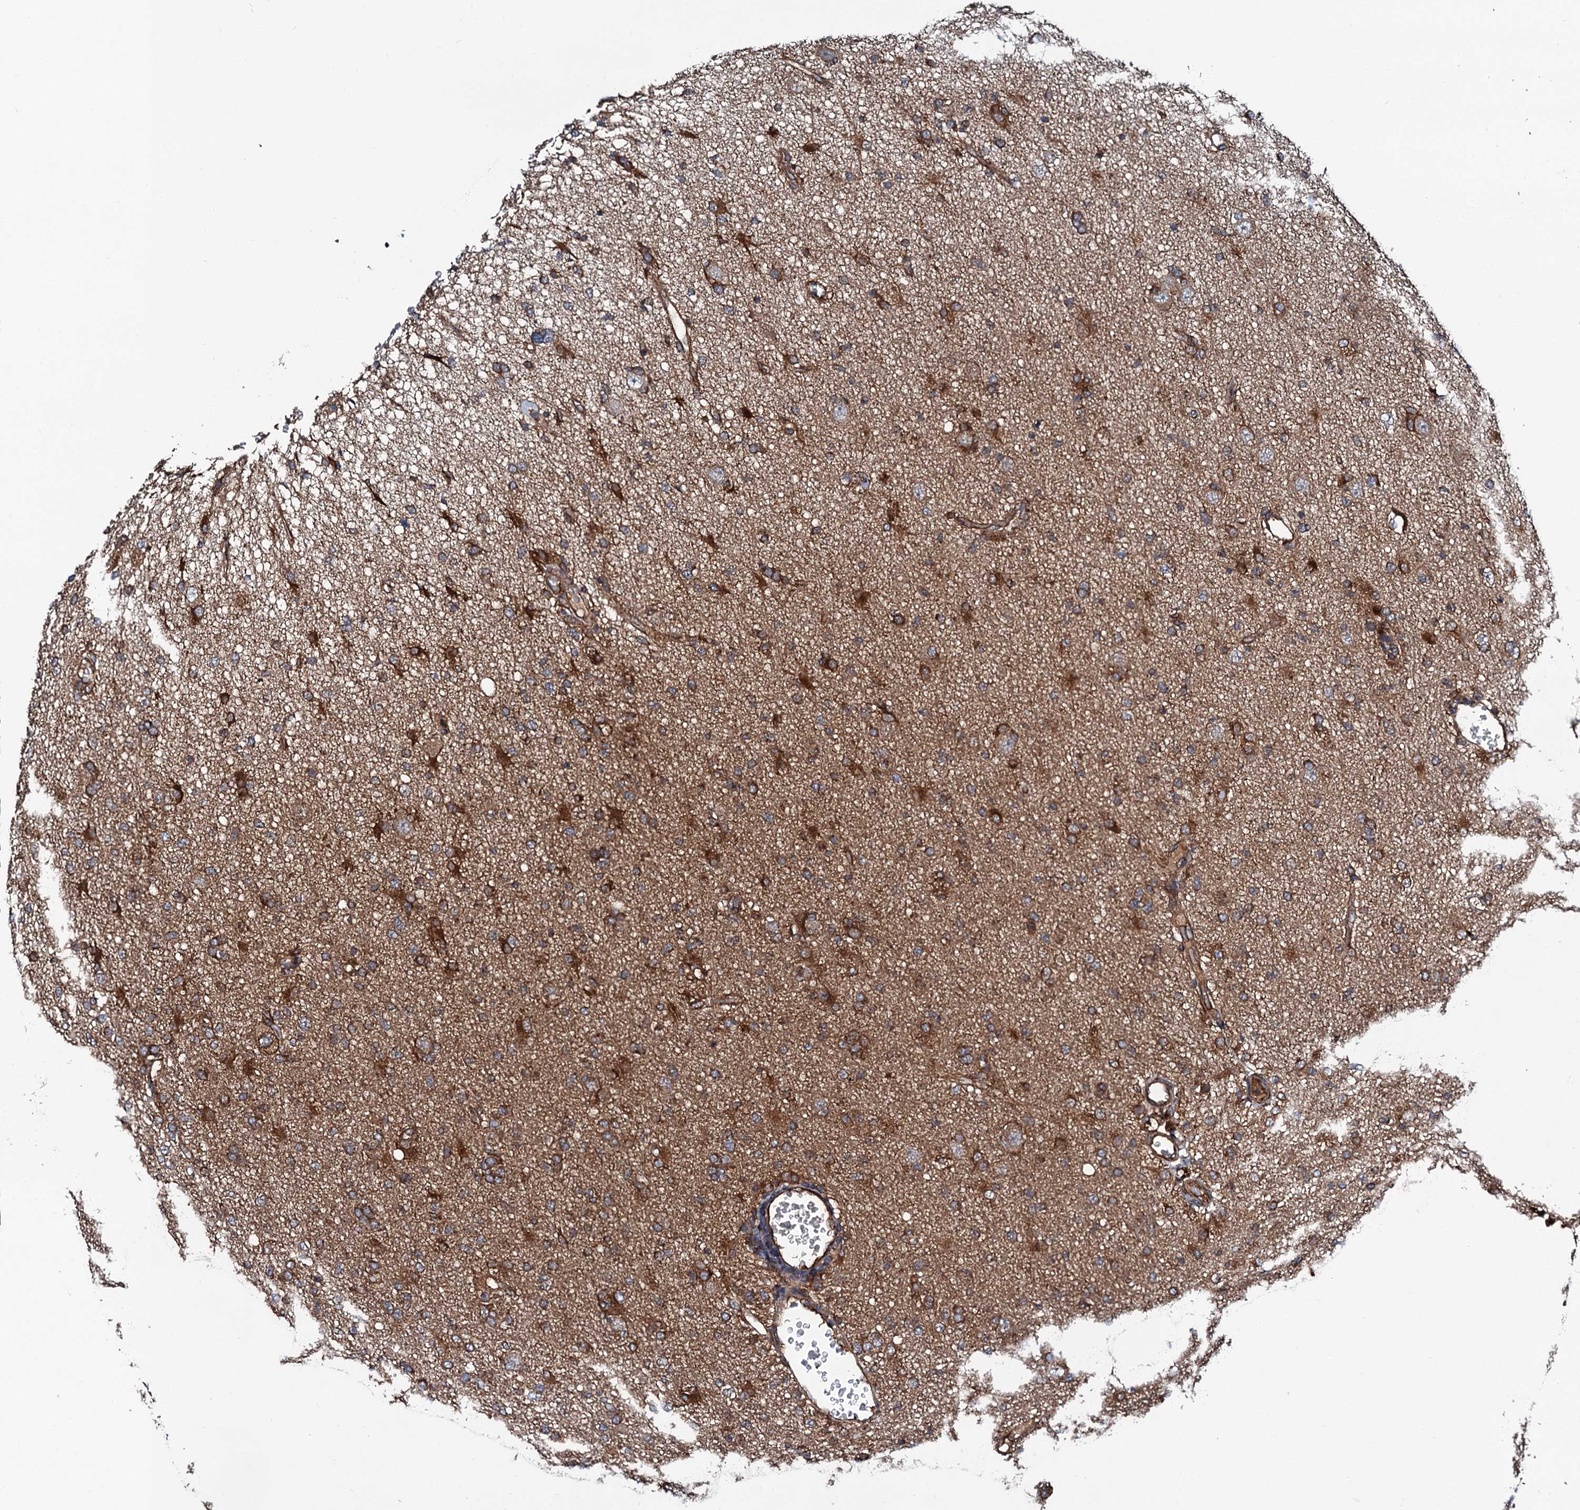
{"staining": {"intensity": "moderate", "quantity": "25%-75%", "location": "cytoplasmic/membranous"}, "tissue": "glioma", "cell_type": "Tumor cells", "image_type": "cancer", "snomed": [{"axis": "morphology", "description": "Glioma, malignant, High grade"}, {"axis": "topography", "description": "Brain"}], "caption": "Approximately 25%-75% of tumor cells in human high-grade glioma (malignant) exhibit moderate cytoplasmic/membranous protein expression as visualized by brown immunohistochemical staining.", "gene": "NEK1", "patient": {"sex": "female", "age": 57}}